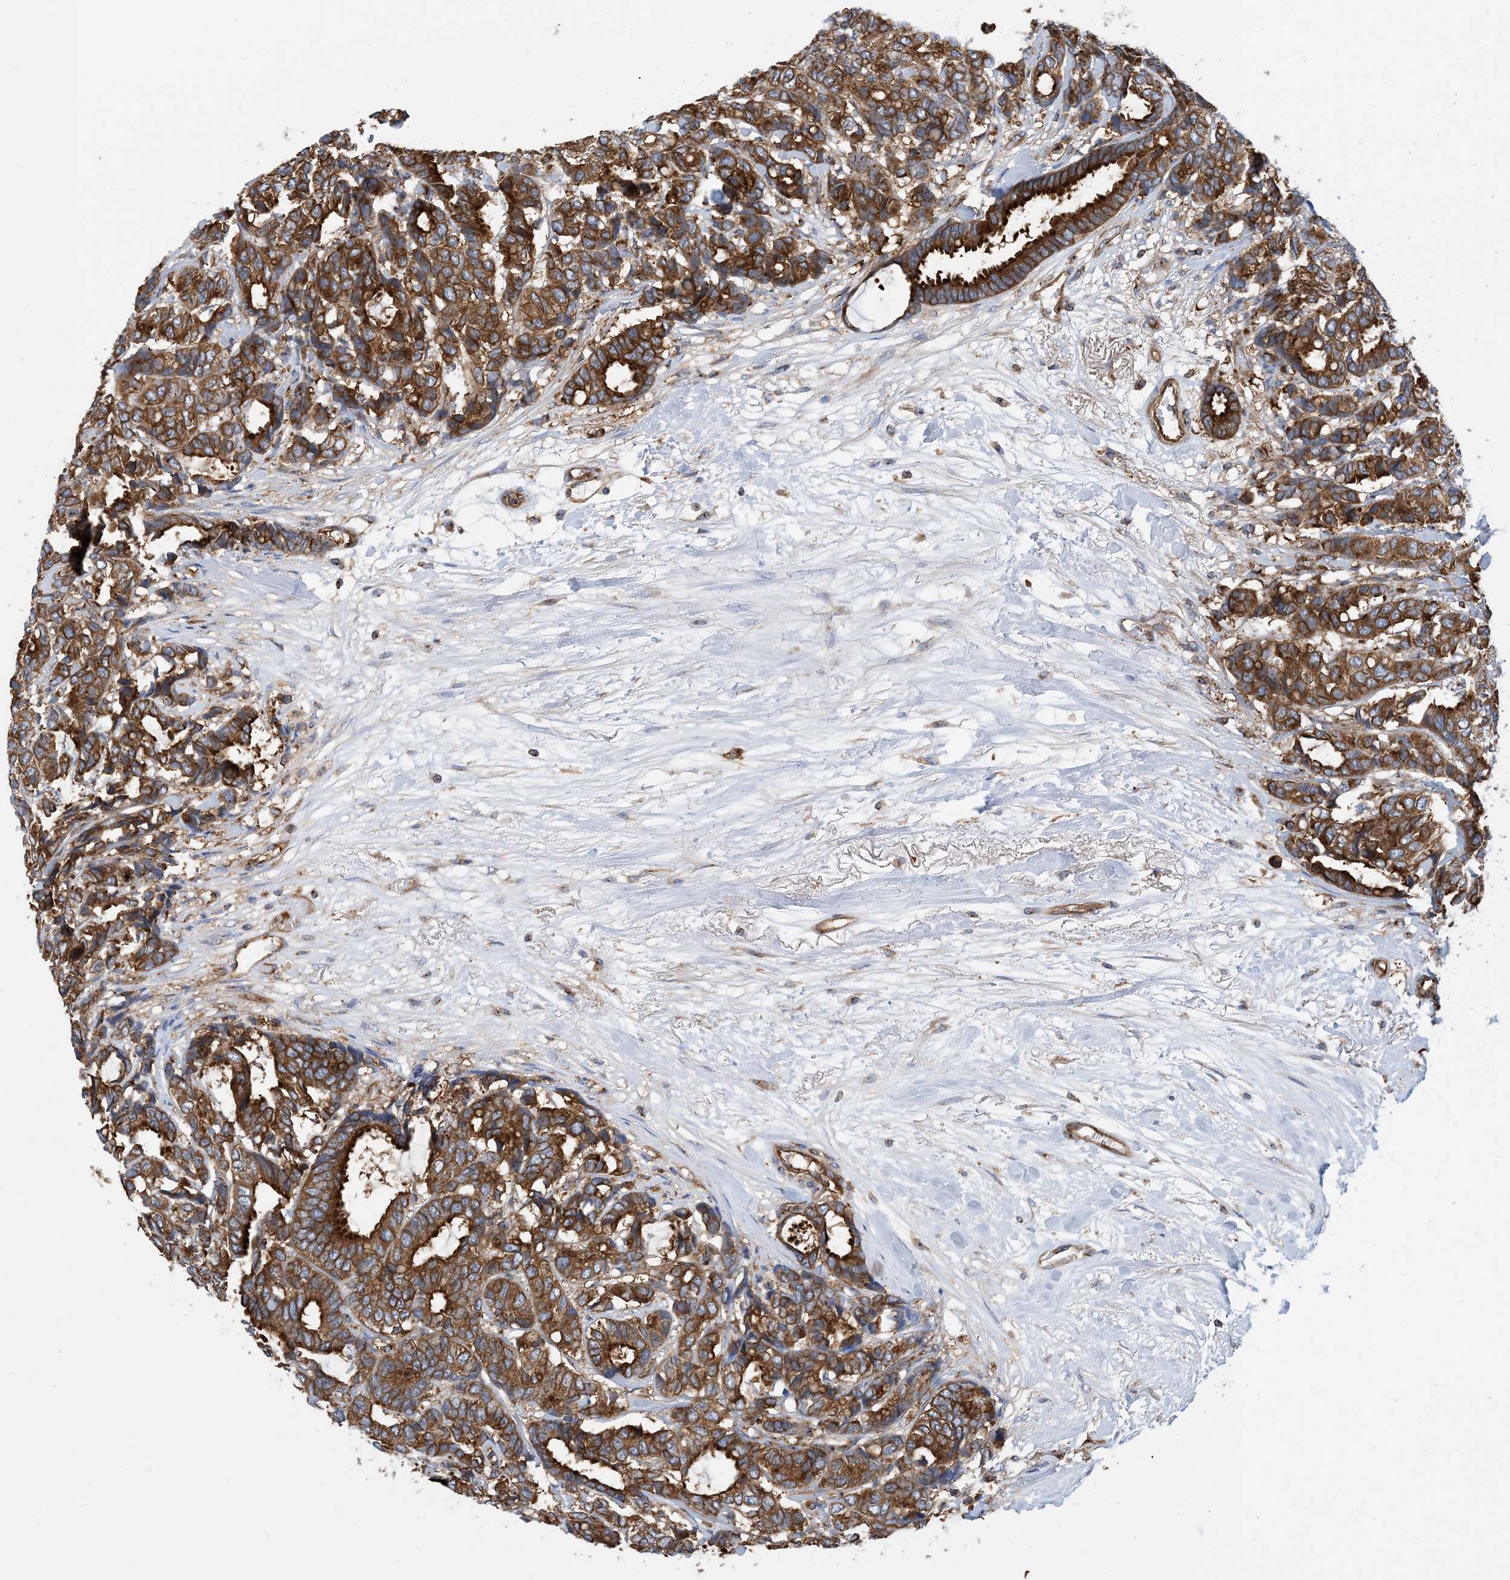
{"staining": {"intensity": "strong", "quantity": ">75%", "location": "cytoplasmic/membranous"}, "tissue": "breast cancer", "cell_type": "Tumor cells", "image_type": "cancer", "snomed": [{"axis": "morphology", "description": "Duct carcinoma"}, {"axis": "topography", "description": "Breast"}], "caption": "Strong cytoplasmic/membranous expression is appreciated in about >75% of tumor cells in invasive ductal carcinoma (breast).", "gene": "DYNC1LI1", "patient": {"sex": "female", "age": 87}}